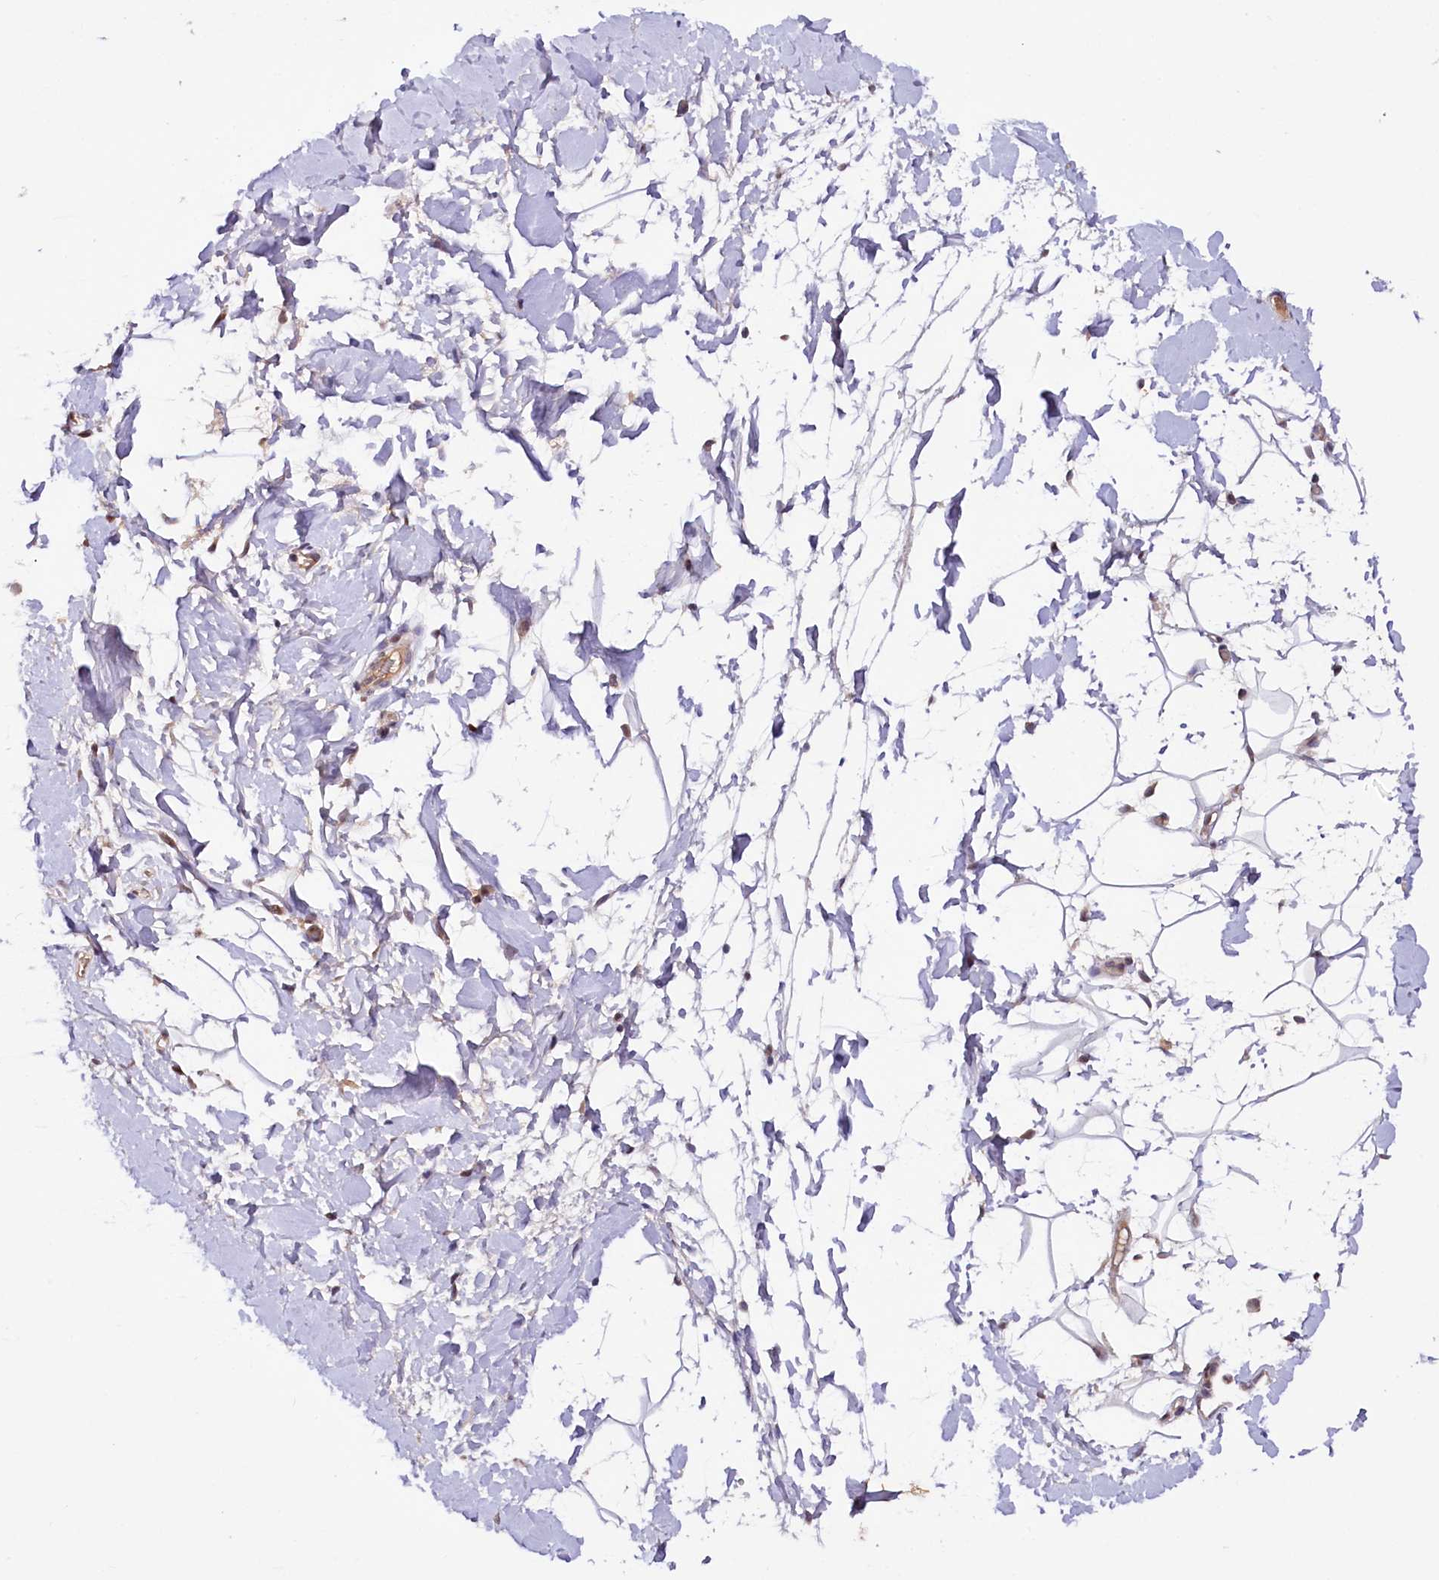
{"staining": {"intensity": "negative", "quantity": "none", "location": "none"}, "tissue": "adipose tissue", "cell_type": "Adipocytes", "image_type": "normal", "snomed": [{"axis": "morphology", "description": "Normal tissue, NOS"}, {"axis": "topography", "description": "Breast"}], "caption": "Immunohistochemical staining of benign human adipose tissue demonstrates no significant positivity in adipocytes. The staining is performed using DAB (3,3'-diaminobenzidine) brown chromogen with nuclei counter-stained in using hematoxylin.", "gene": "N4BP2L1", "patient": {"sex": "female", "age": 26}}